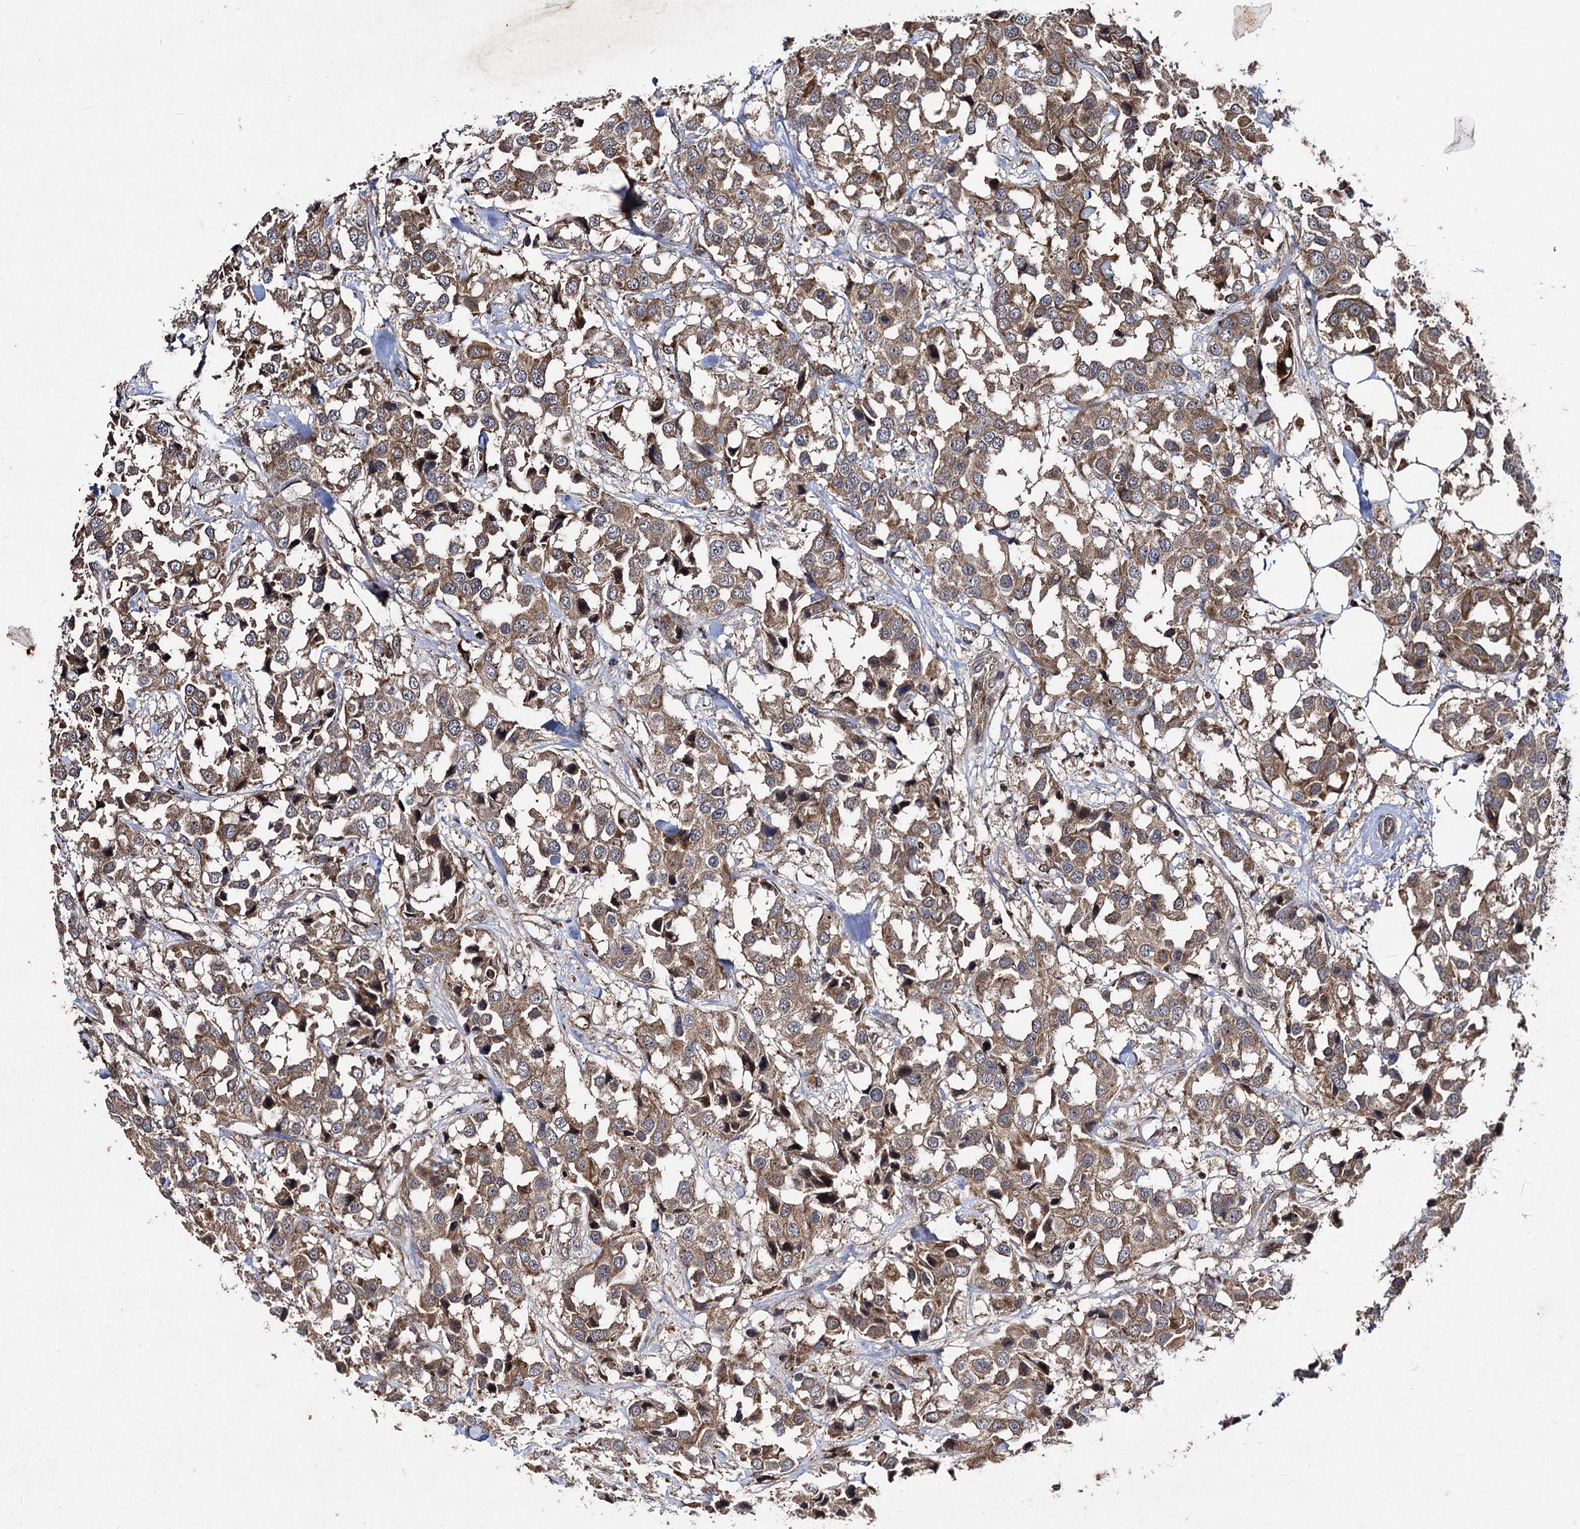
{"staining": {"intensity": "moderate", "quantity": ">75%", "location": "cytoplasmic/membranous"}, "tissue": "breast cancer", "cell_type": "Tumor cells", "image_type": "cancer", "snomed": [{"axis": "morphology", "description": "Duct carcinoma"}, {"axis": "topography", "description": "Breast"}], "caption": "A micrograph showing moderate cytoplasmic/membranous staining in approximately >75% of tumor cells in breast cancer, as visualized by brown immunohistochemical staining.", "gene": "BCL2L2", "patient": {"sex": "female", "age": 80}}